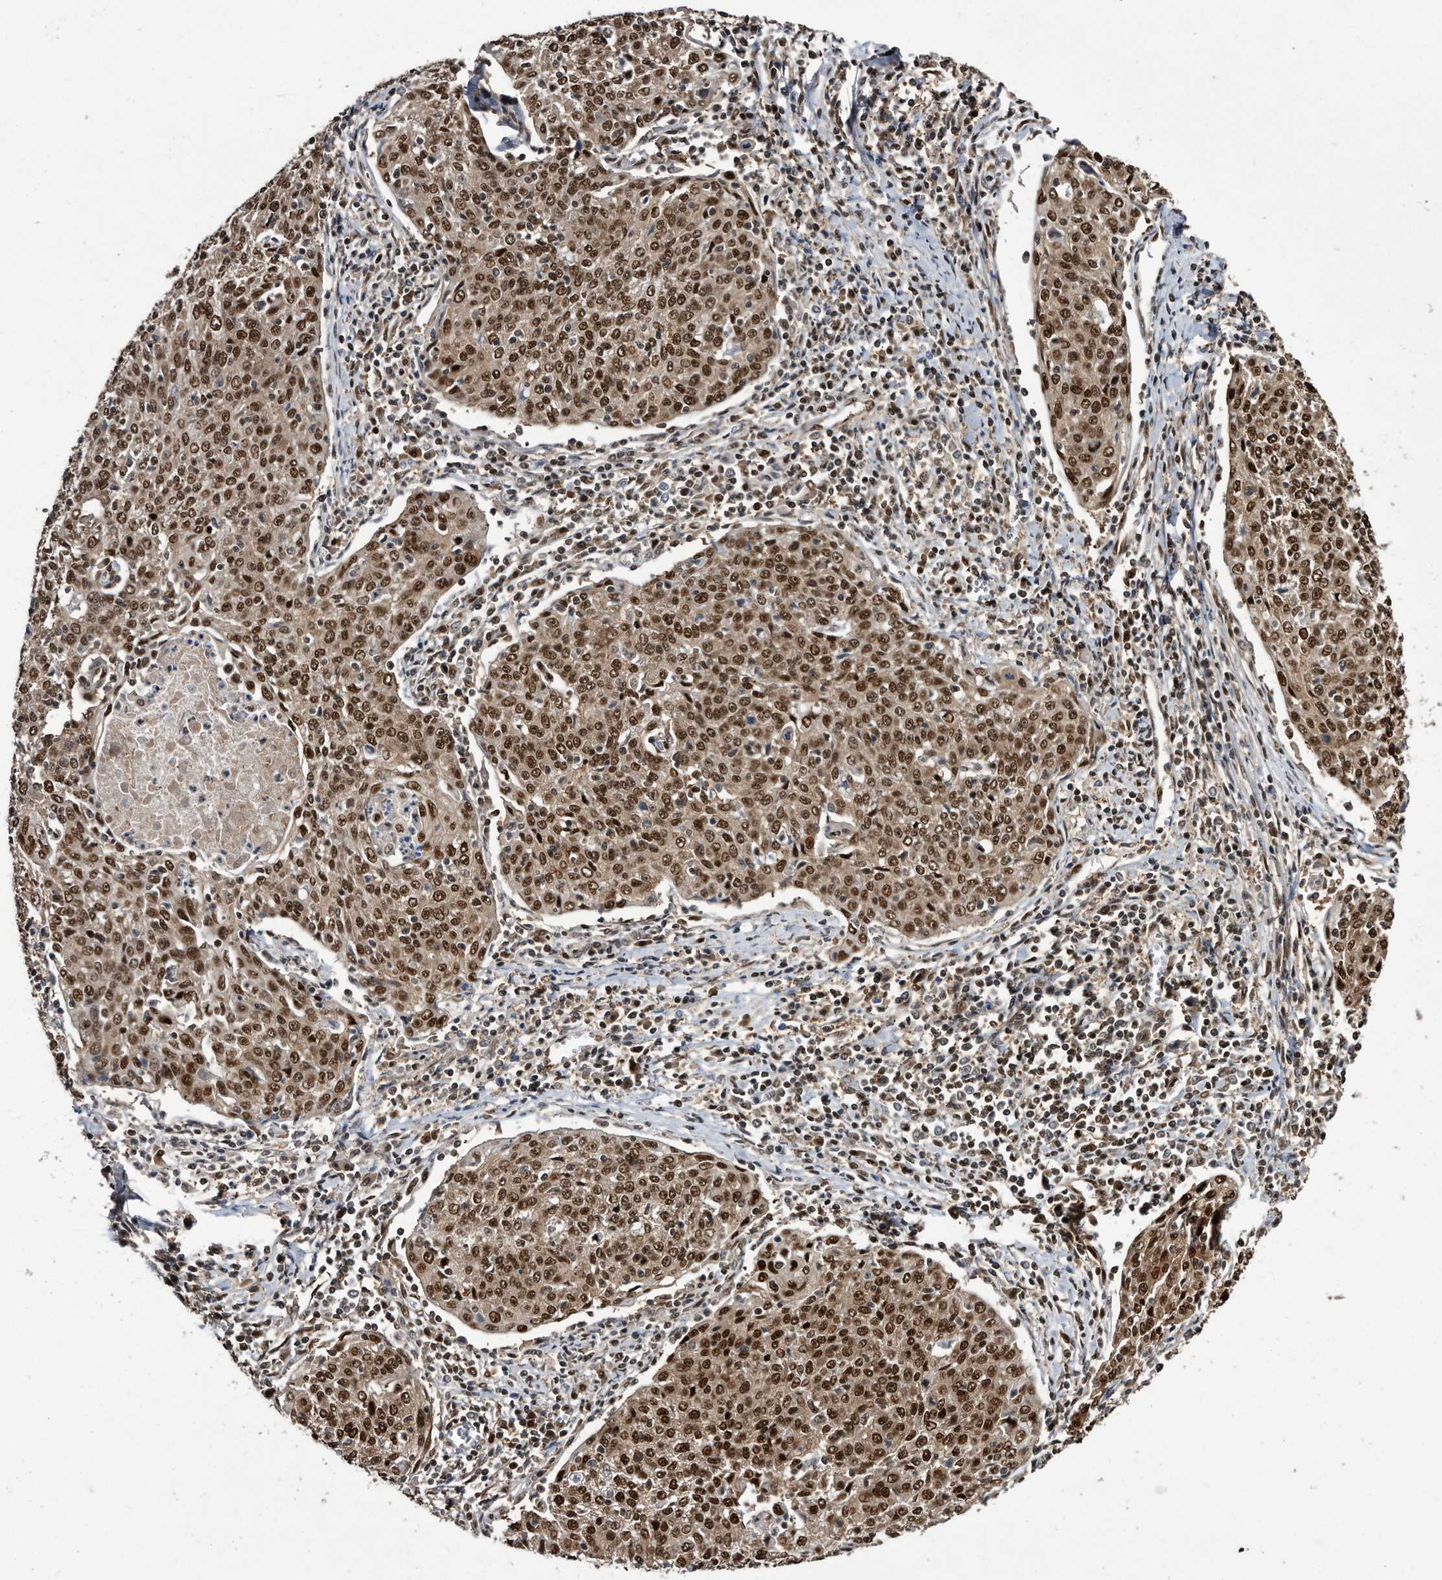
{"staining": {"intensity": "strong", "quantity": ">75%", "location": "cytoplasmic/membranous,nuclear"}, "tissue": "cervical cancer", "cell_type": "Tumor cells", "image_type": "cancer", "snomed": [{"axis": "morphology", "description": "Squamous cell carcinoma, NOS"}, {"axis": "topography", "description": "Cervix"}], "caption": "Strong cytoplasmic/membranous and nuclear protein expression is seen in about >75% of tumor cells in cervical cancer (squamous cell carcinoma). The protein is stained brown, and the nuclei are stained in blue (DAB (3,3'-diaminobenzidine) IHC with brightfield microscopy, high magnification).", "gene": "RAD23B", "patient": {"sex": "female", "age": 48}}